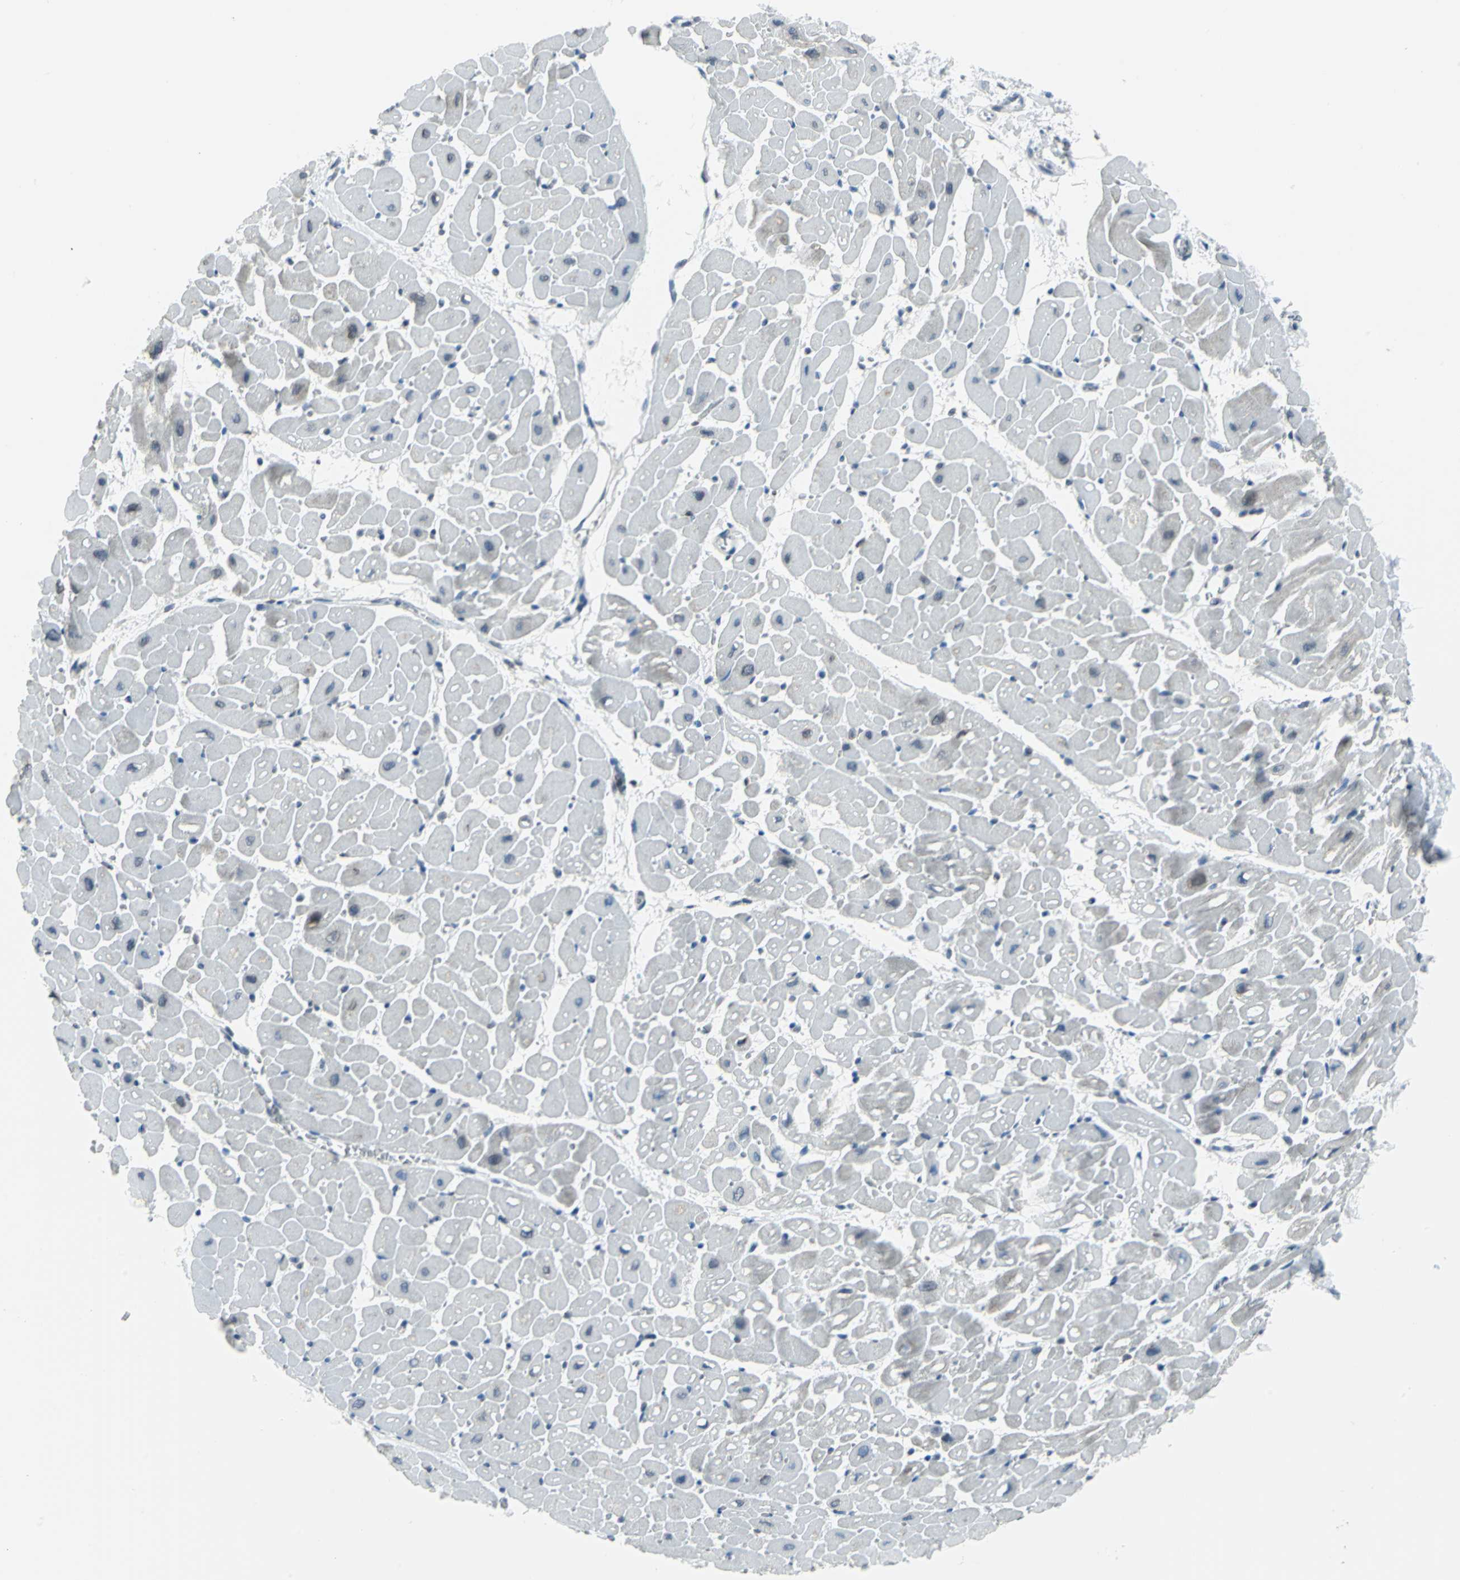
{"staining": {"intensity": "moderate", "quantity": "25%-75%", "location": "cytoplasmic/membranous,nuclear"}, "tissue": "heart muscle", "cell_type": "Cardiomyocytes", "image_type": "normal", "snomed": [{"axis": "morphology", "description": "Normal tissue, NOS"}, {"axis": "topography", "description": "Heart"}], "caption": "This is a histology image of immunohistochemistry staining of benign heart muscle, which shows moderate expression in the cytoplasmic/membranous,nuclear of cardiomyocytes.", "gene": "SNUPN", "patient": {"sex": "male", "age": 45}}